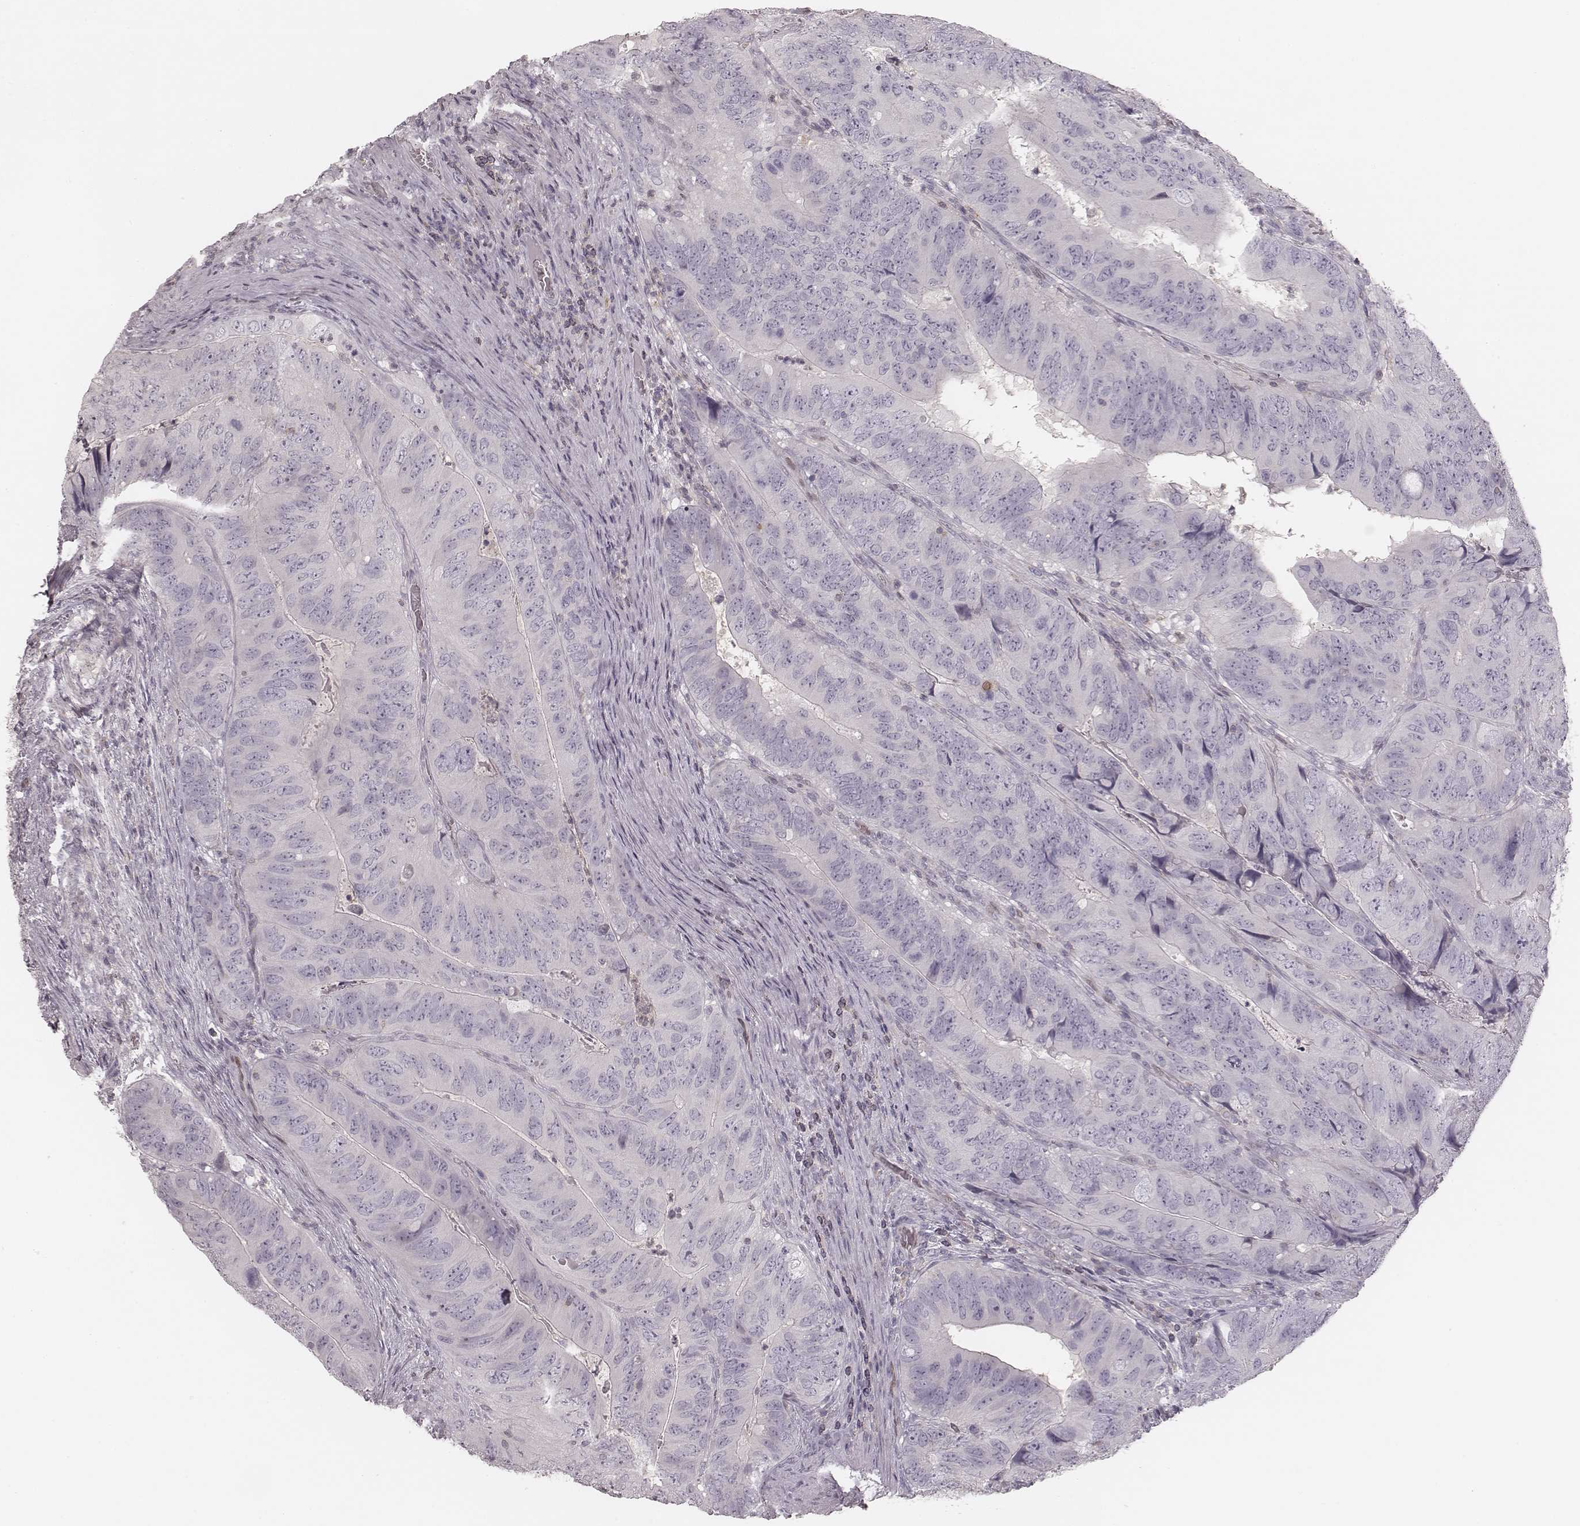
{"staining": {"intensity": "negative", "quantity": "none", "location": "none"}, "tissue": "colorectal cancer", "cell_type": "Tumor cells", "image_type": "cancer", "snomed": [{"axis": "morphology", "description": "Adenocarcinoma, NOS"}, {"axis": "topography", "description": "Colon"}], "caption": "This is an IHC micrograph of colorectal adenocarcinoma. There is no positivity in tumor cells.", "gene": "MSX1", "patient": {"sex": "male", "age": 79}}